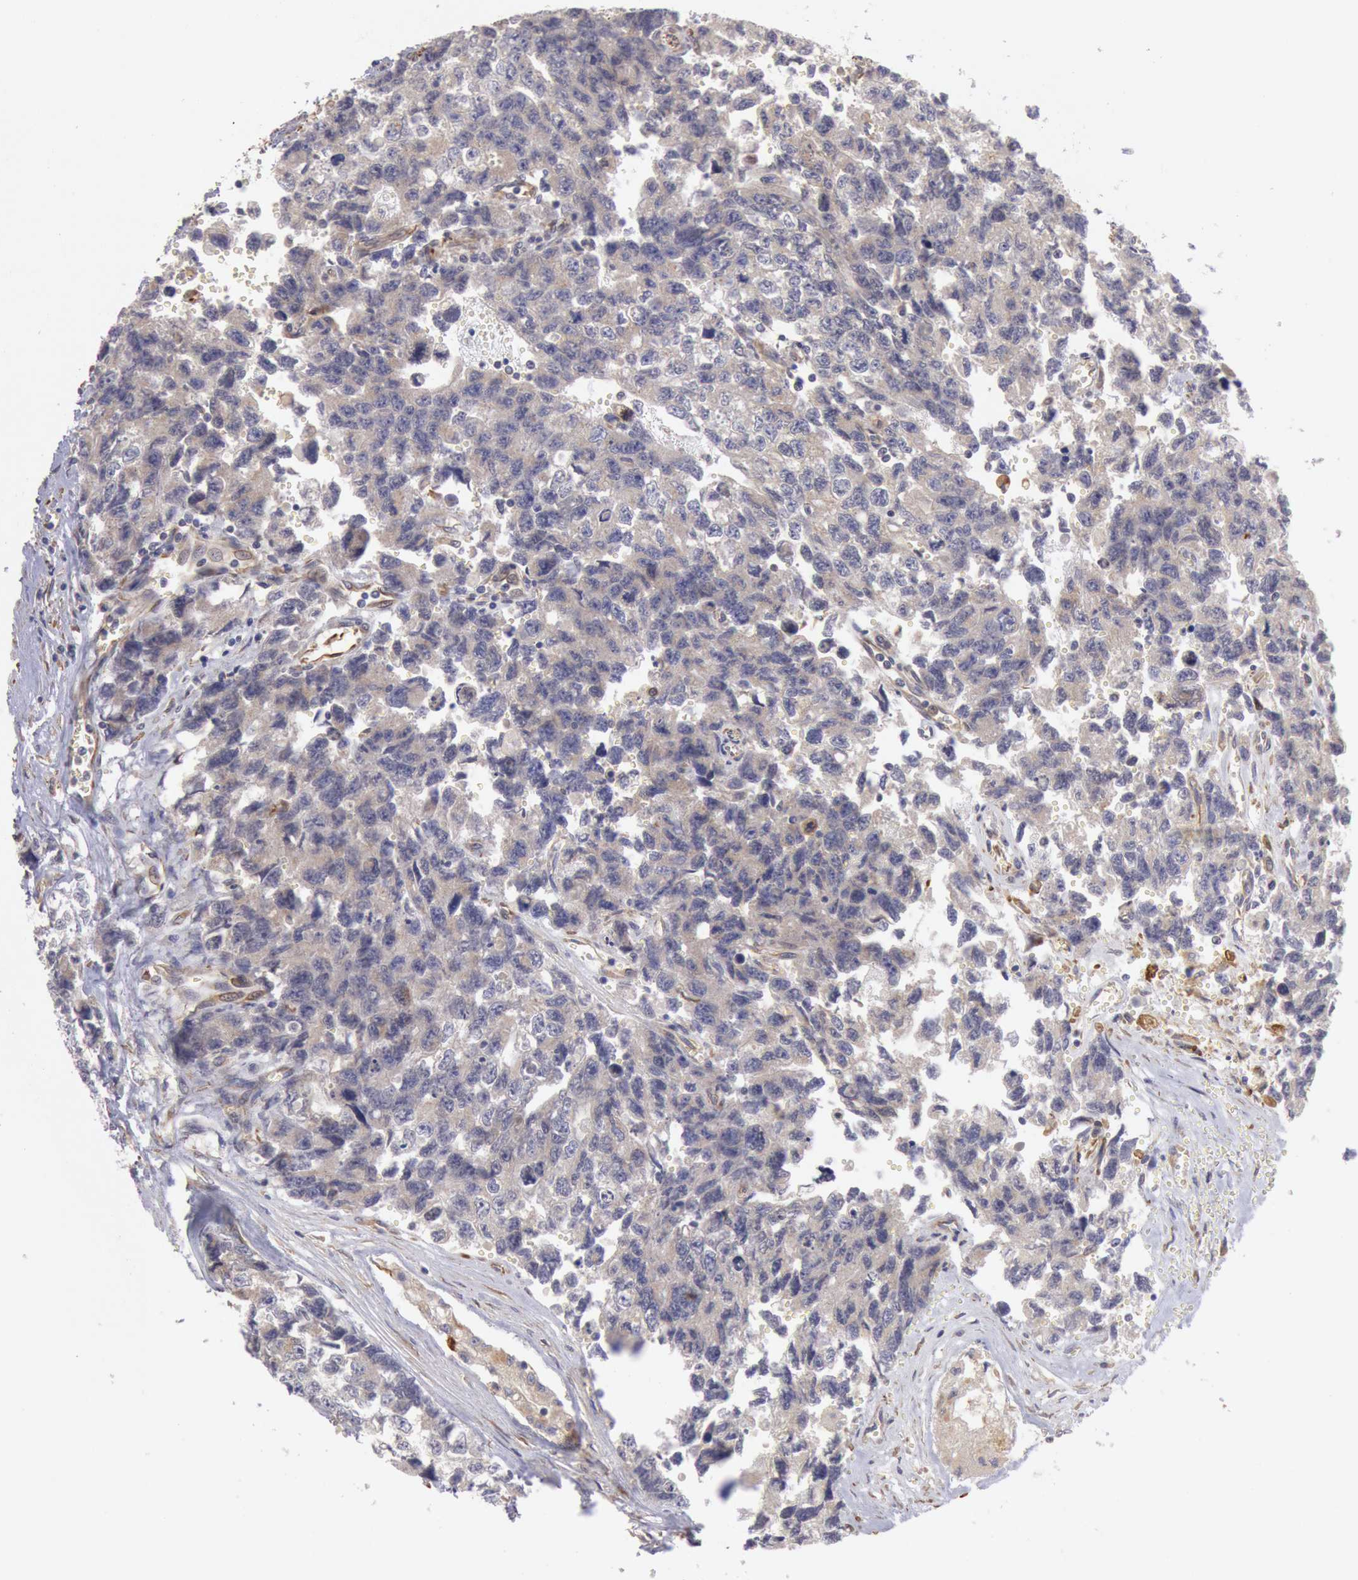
{"staining": {"intensity": "weak", "quantity": ">75%", "location": "cytoplasmic/membranous"}, "tissue": "testis cancer", "cell_type": "Tumor cells", "image_type": "cancer", "snomed": [{"axis": "morphology", "description": "Carcinoma, Embryonal, NOS"}, {"axis": "topography", "description": "Testis"}], "caption": "Embryonal carcinoma (testis) was stained to show a protein in brown. There is low levels of weak cytoplasmic/membranous expression in approximately >75% of tumor cells.", "gene": "RNF139", "patient": {"sex": "male", "age": 31}}